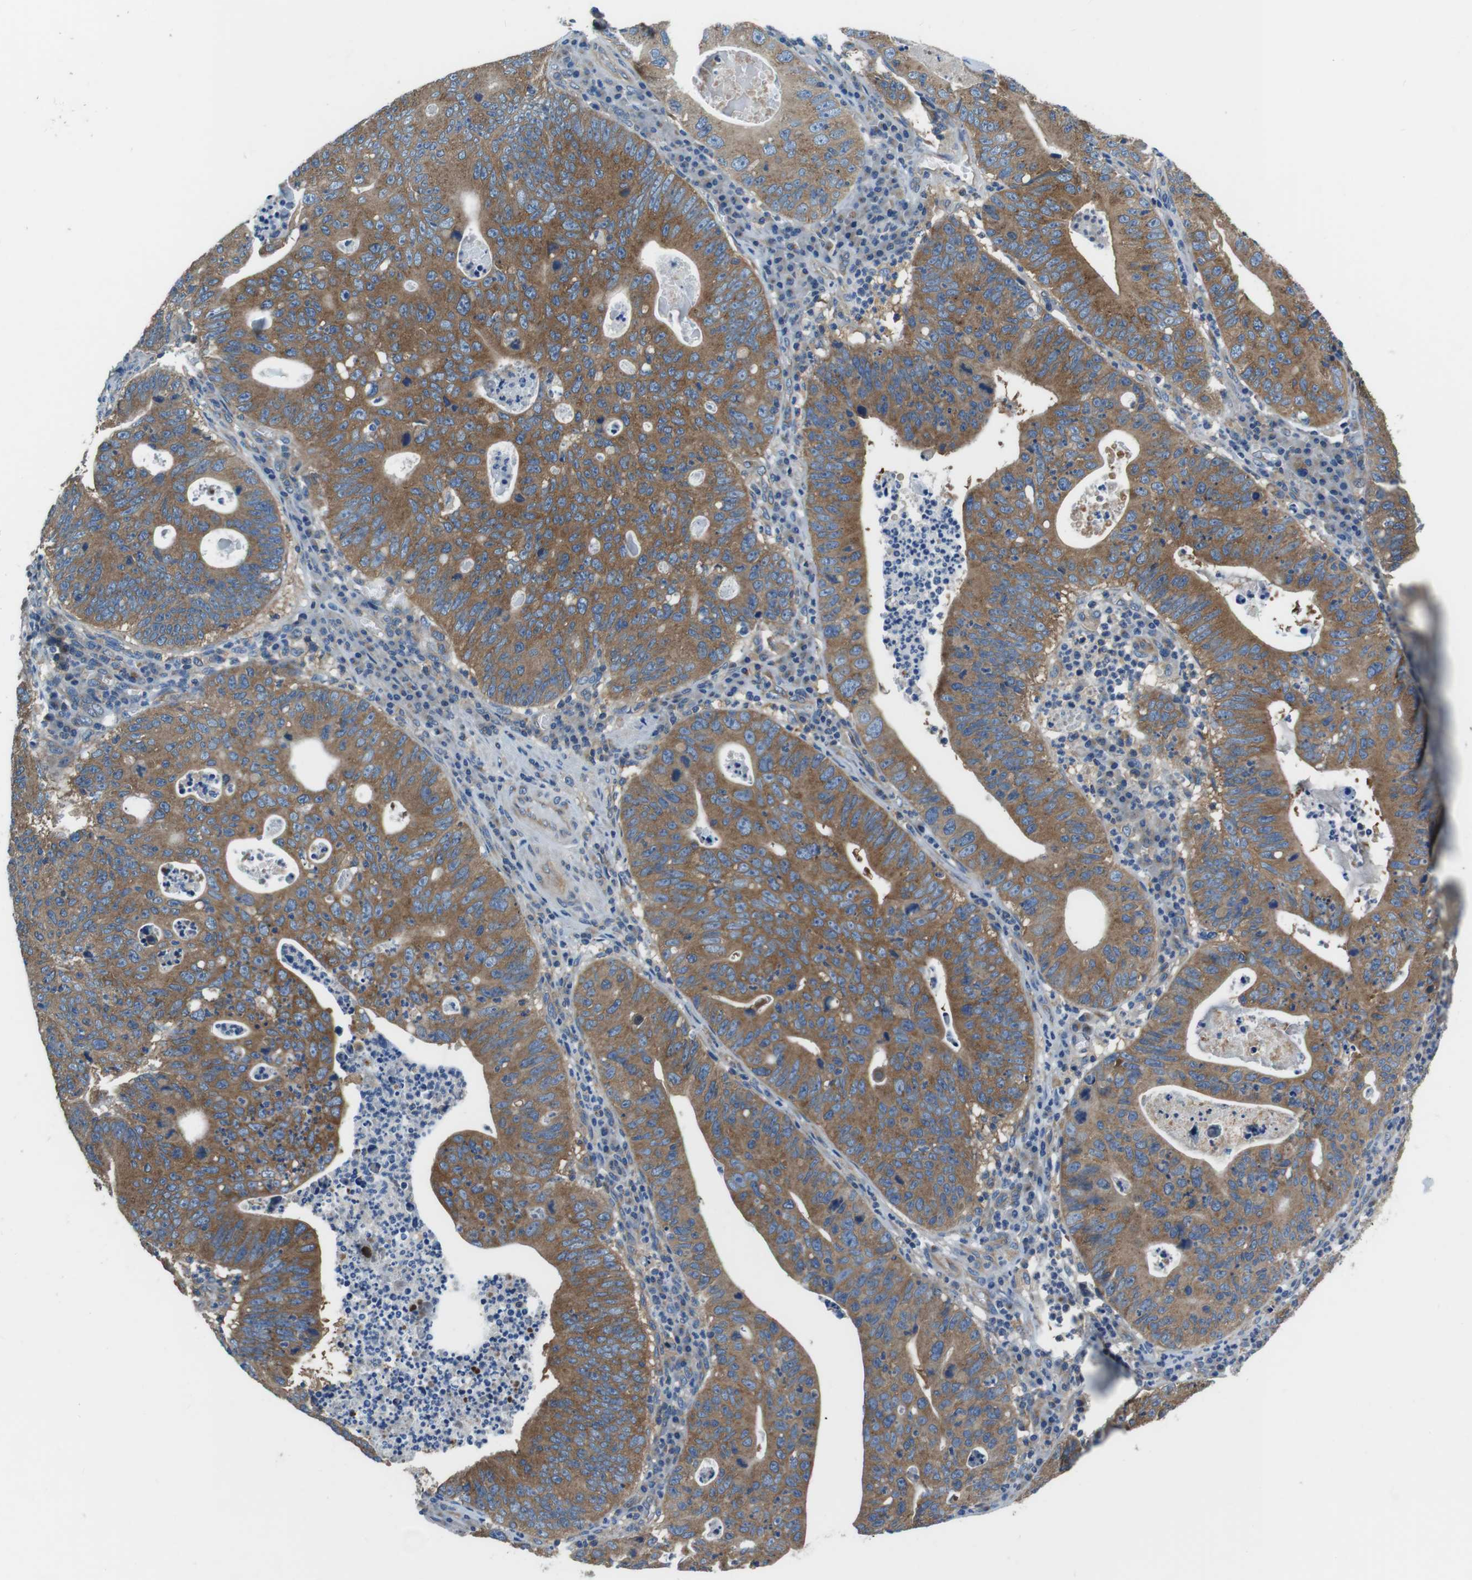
{"staining": {"intensity": "moderate", "quantity": ">75%", "location": "cytoplasmic/membranous"}, "tissue": "stomach cancer", "cell_type": "Tumor cells", "image_type": "cancer", "snomed": [{"axis": "morphology", "description": "Adenocarcinoma, NOS"}, {"axis": "topography", "description": "Stomach"}], "caption": "IHC image of human stomach adenocarcinoma stained for a protein (brown), which exhibits medium levels of moderate cytoplasmic/membranous staining in approximately >75% of tumor cells.", "gene": "DENND4C", "patient": {"sex": "male", "age": 59}}